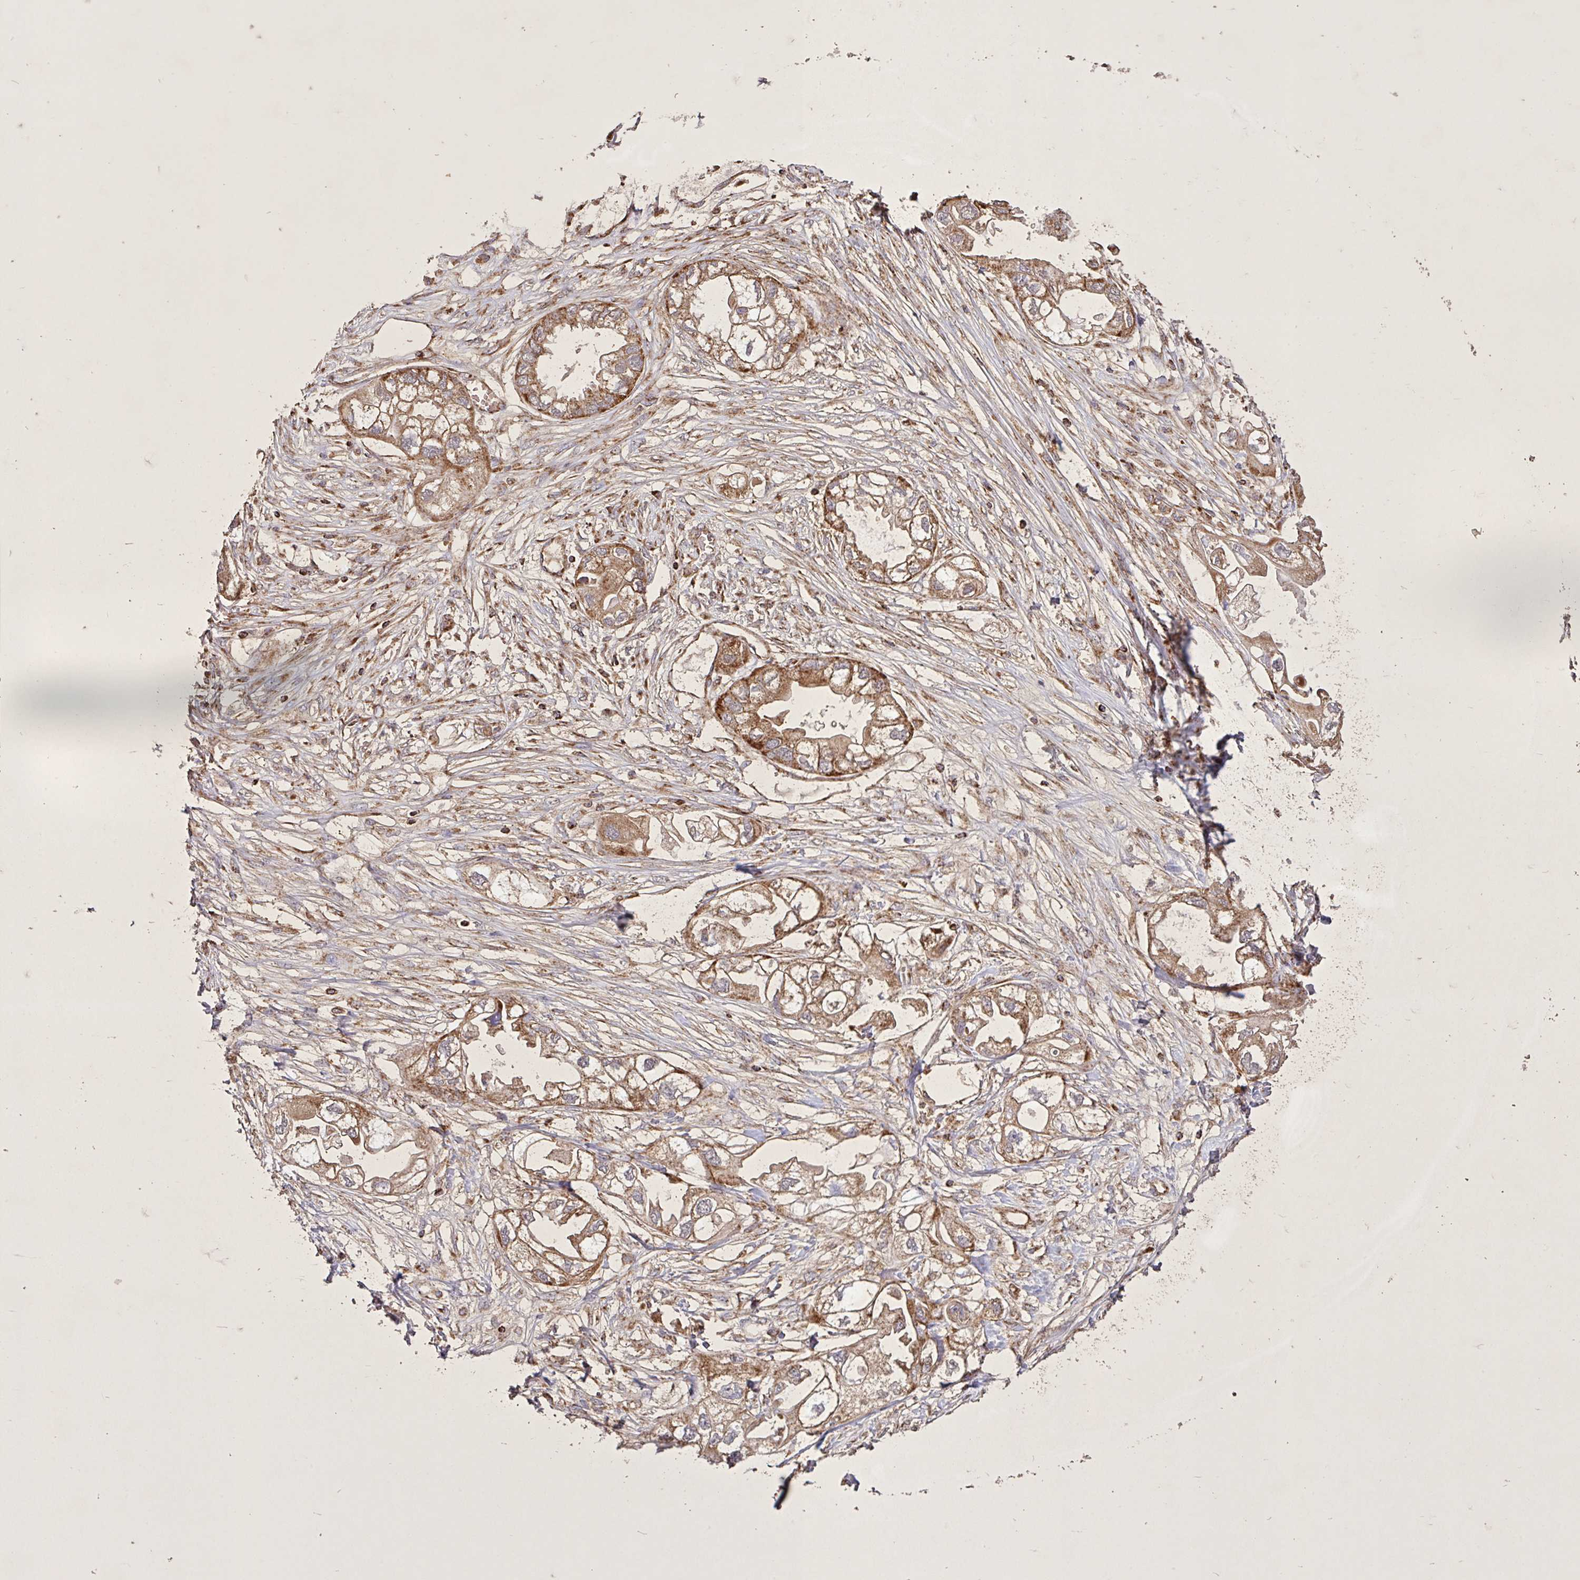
{"staining": {"intensity": "moderate", "quantity": ">75%", "location": "cytoplasmic/membranous"}, "tissue": "endometrial cancer", "cell_type": "Tumor cells", "image_type": "cancer", "snomed": [{"axis": "morphology", "description": "Adenocarcinoma, NOS"}, {"axis": "morphology", "description": "Adenocarcinoma, metastatic, NOS"}, {"axis": "topography", "description": "Adipose tissue"}, {"axis": "topography", "description": "Endometrium"}], "caption": "This is an image of IHC staining of endometrial cancer, which shows moderate staining in the cytoplasmic/membranous of tumor cells.", "gene": "AGK", "patient": {"sex": "female", "age": 67}}